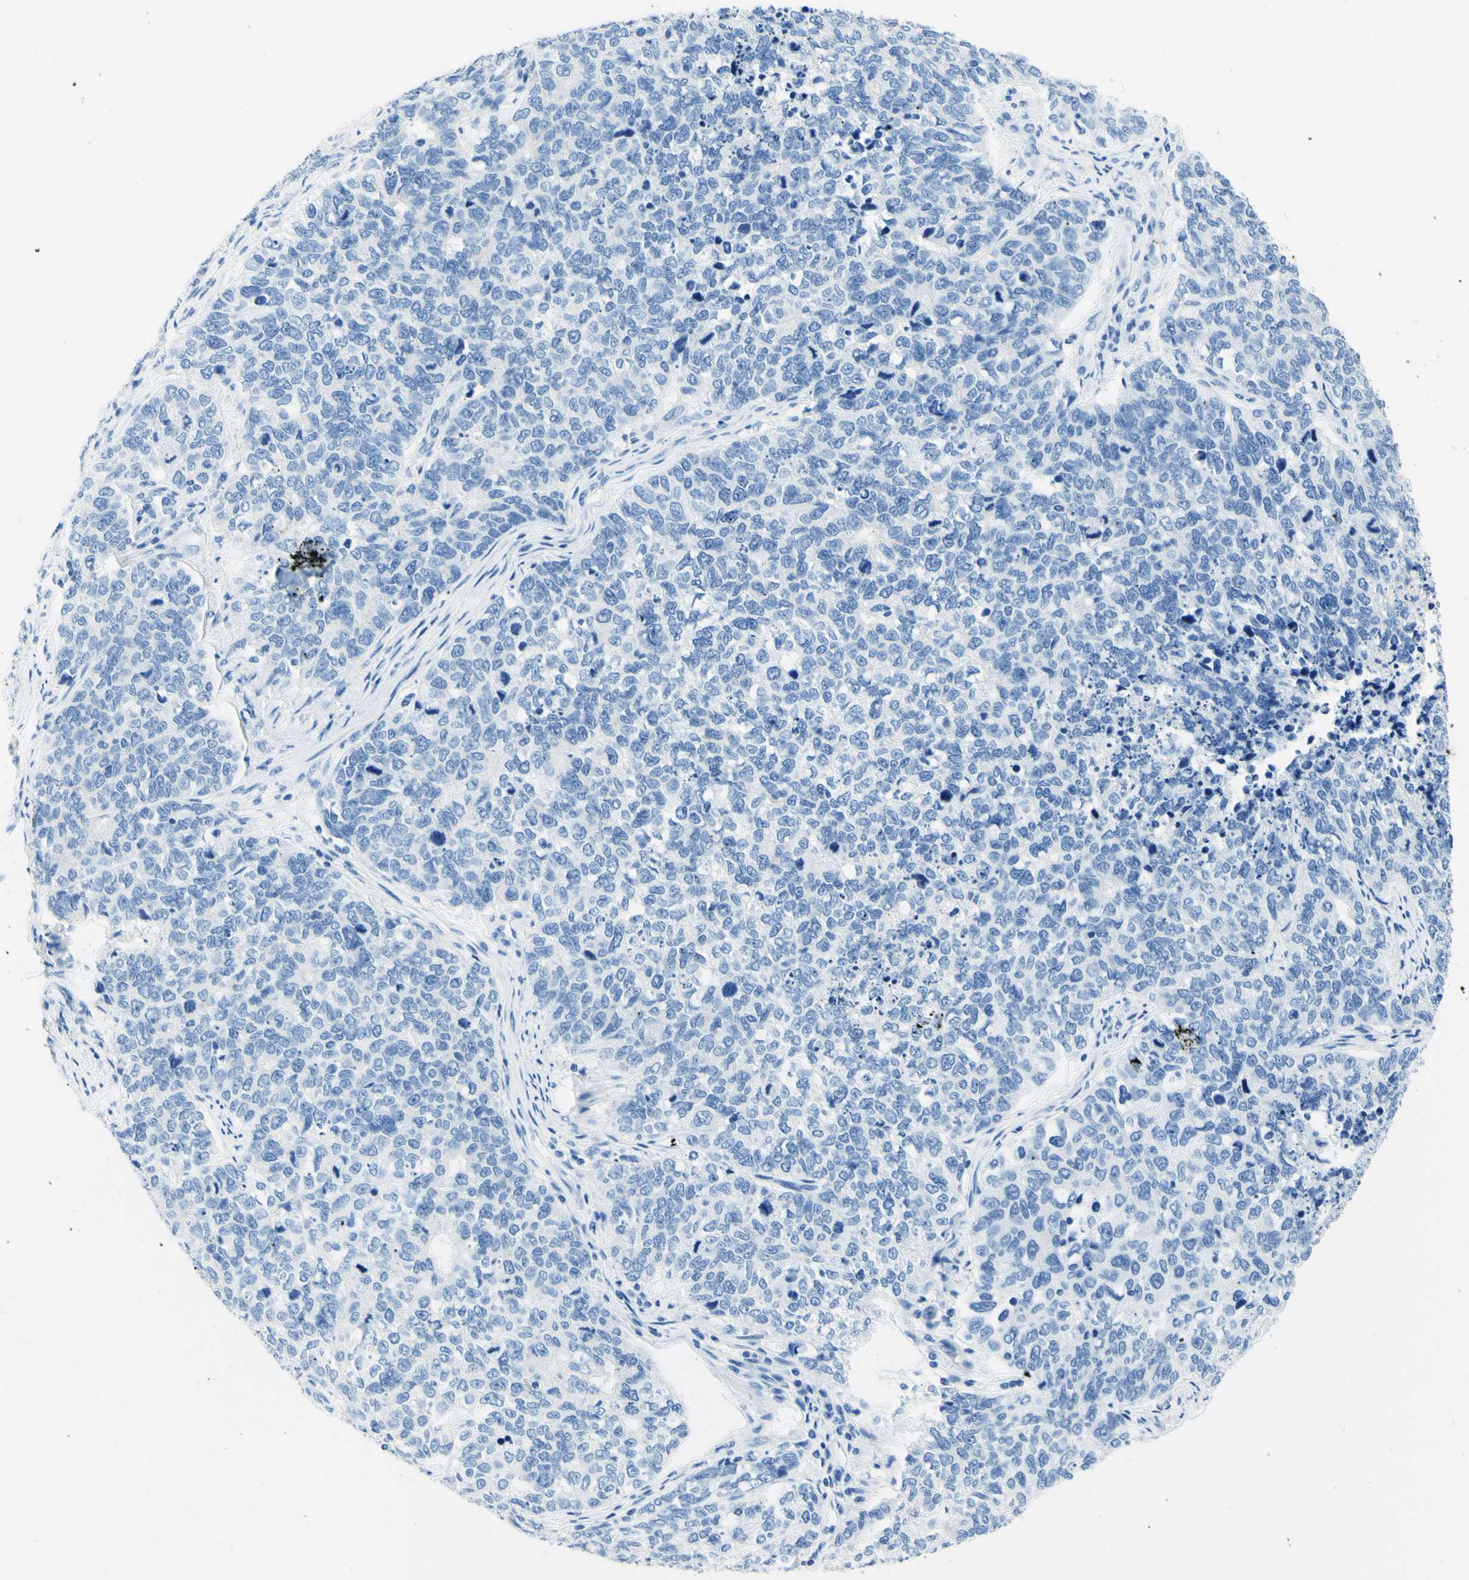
{"staining": {"intensity": "negative", "quantity": "none", "location": "none"}, "tissue": "cervical cancer", "cell_type": "Tumor cells", "image_type": "cancer", "snomed": [{"axis": "morphology", "description": "Squamous cell carcinoma, NOS"}, {"axis": "topography", "description": "Cervix"}], "caption": "Immunohistochemical staining of human cervical cancer (squamous cell carcinoma) demonstrates no significant positivity in tumor cells.", "gene": "HPCA", "patient": {"sex": "female", "age": 63}}